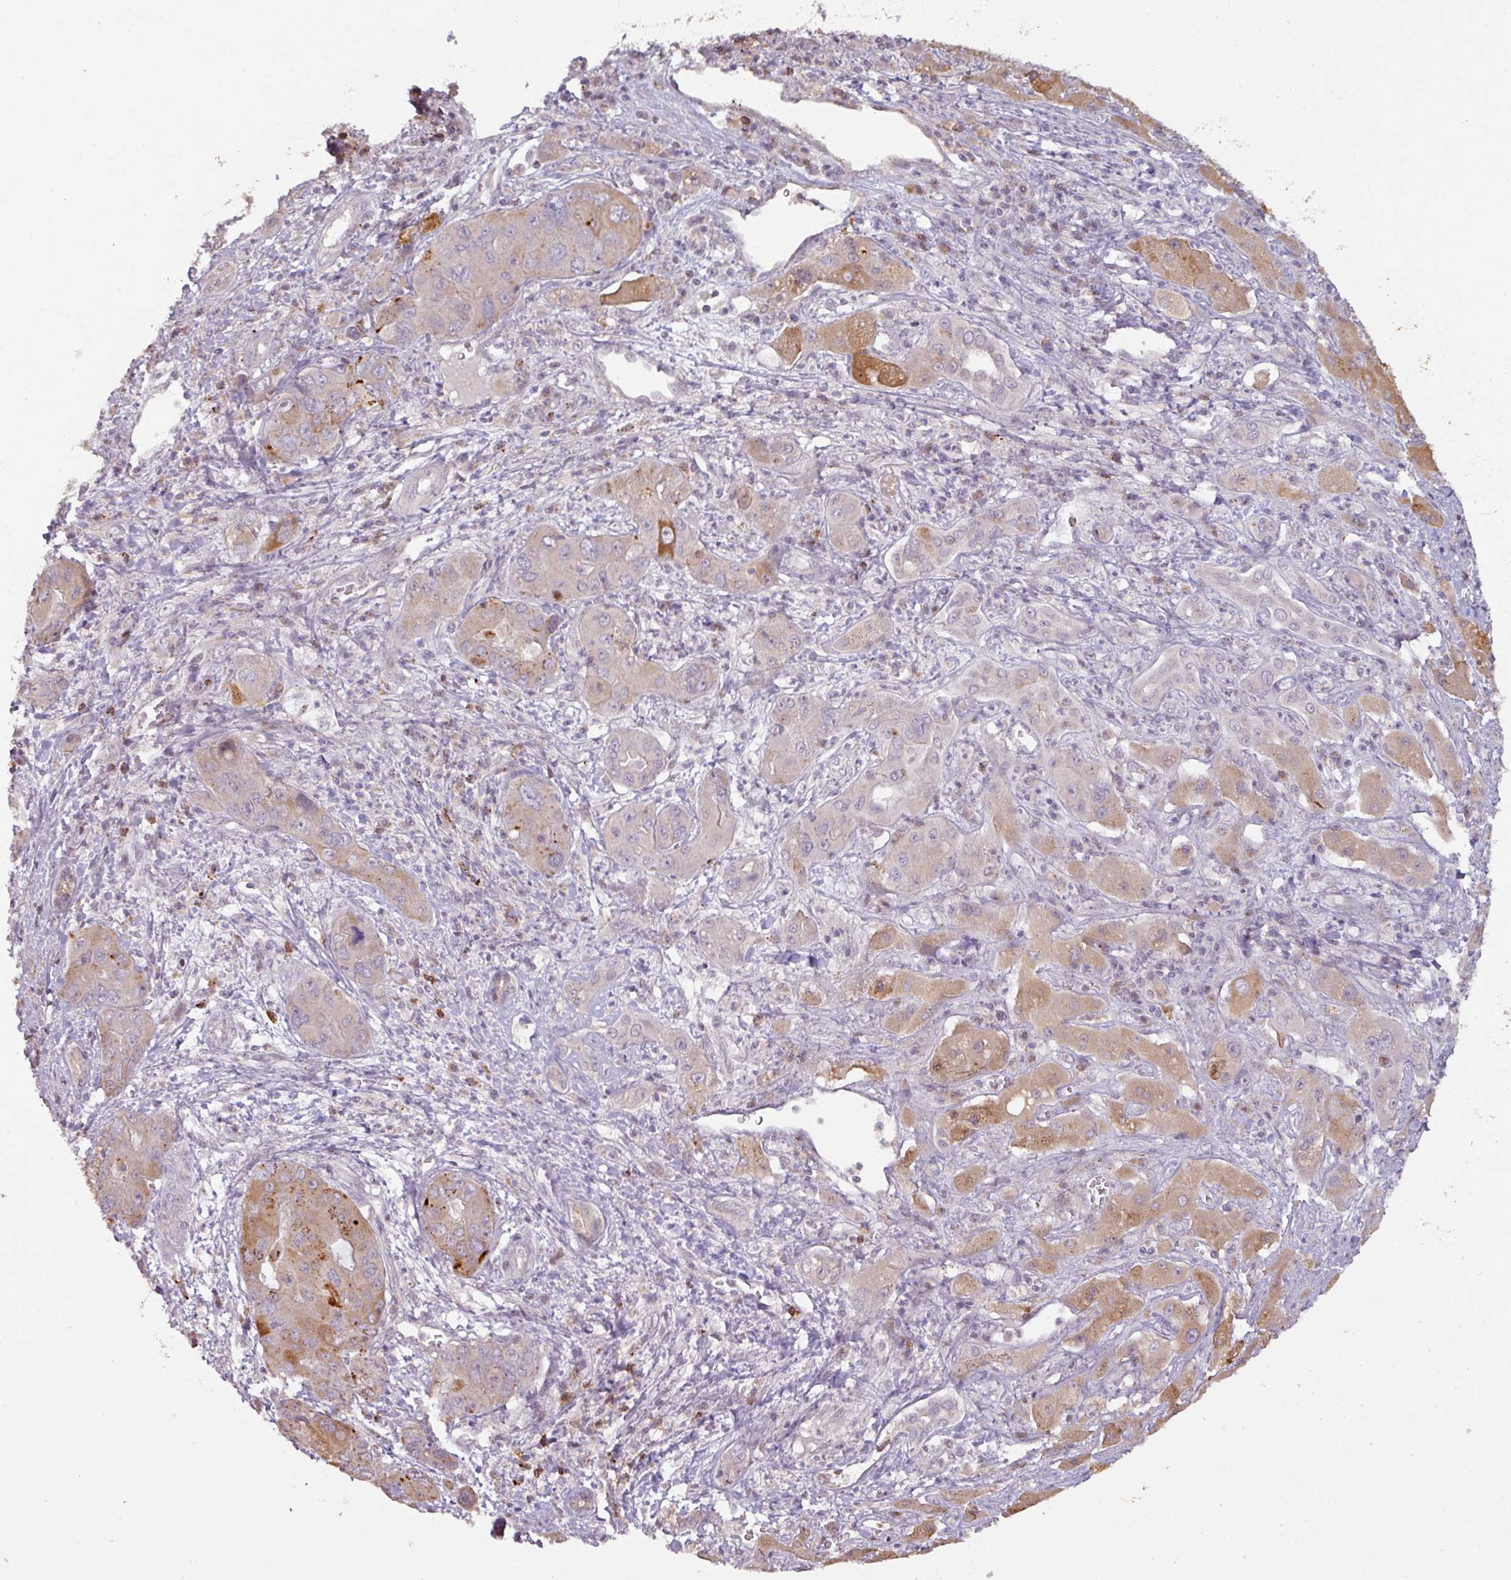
{"staining": {"intensity": "moderate", "quantity": "<25%", "location": "cytoplasmic/membranous"}, "tissue": "liver cancer", "cell_type": "Tumor cells", "image_type": "cancer", "snomed": [{"axis": "morphology", "description": "Cholangiocarcinoma"}, {"axis": "topography", "description": "Liver"}], "caption": "Moderate cytoplasmic/membranous protein staining is identified in about <25% of tumor cells in liver cancer (cholangiocarcinoma).", "gene": "CXCR5", "patient": {"sex": "male", "age": 67}}